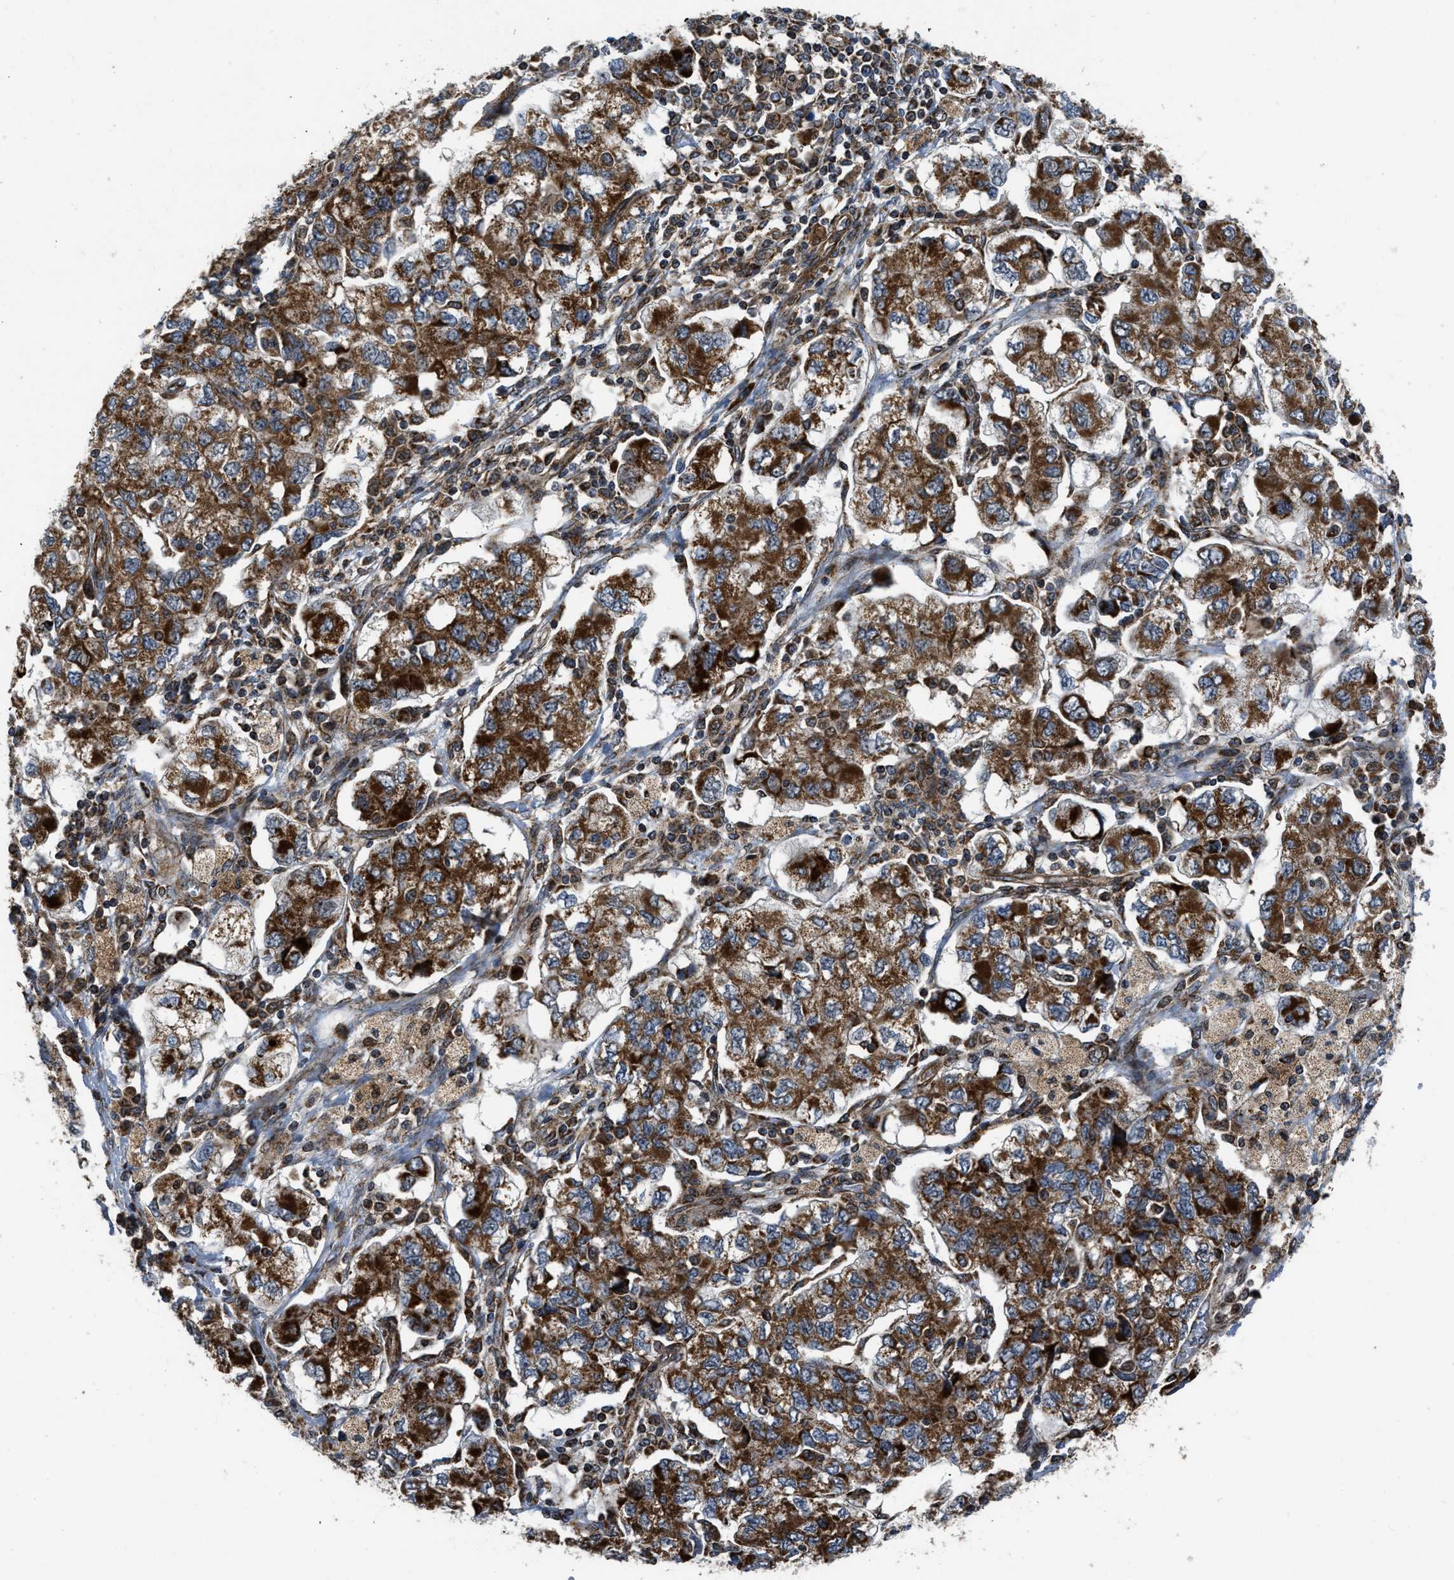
{"staining": {"intensity": "strong", "quantity": ">75%", "location": "cytoplasmic/membranous"}, "tissue": "ovarian cancer", "cell_type": "Tumor cells", "image_type": "cancer", "snomed": [{"axis": "morphology", "description": "Carcinoma, NOS"}, {"axis": "morphology", "description": "Cystadenocarcinoma, serous, NOS"}, {"axis": "topography", "description": "Ovary"}], "caption": "Immunohistochemistry photomicrograph of neoplastic tissue: ovarian cancer (serous cystadenocarcinoma) stained using IHC exhibits high levels of strong protein expression localized specifically in the cytoplasmic/membranous of tumor cells, appearing as a cytoplasmic/membranous brown color.", "gene": "GSDME", "patient": {"sex": "female", "age": 69}}